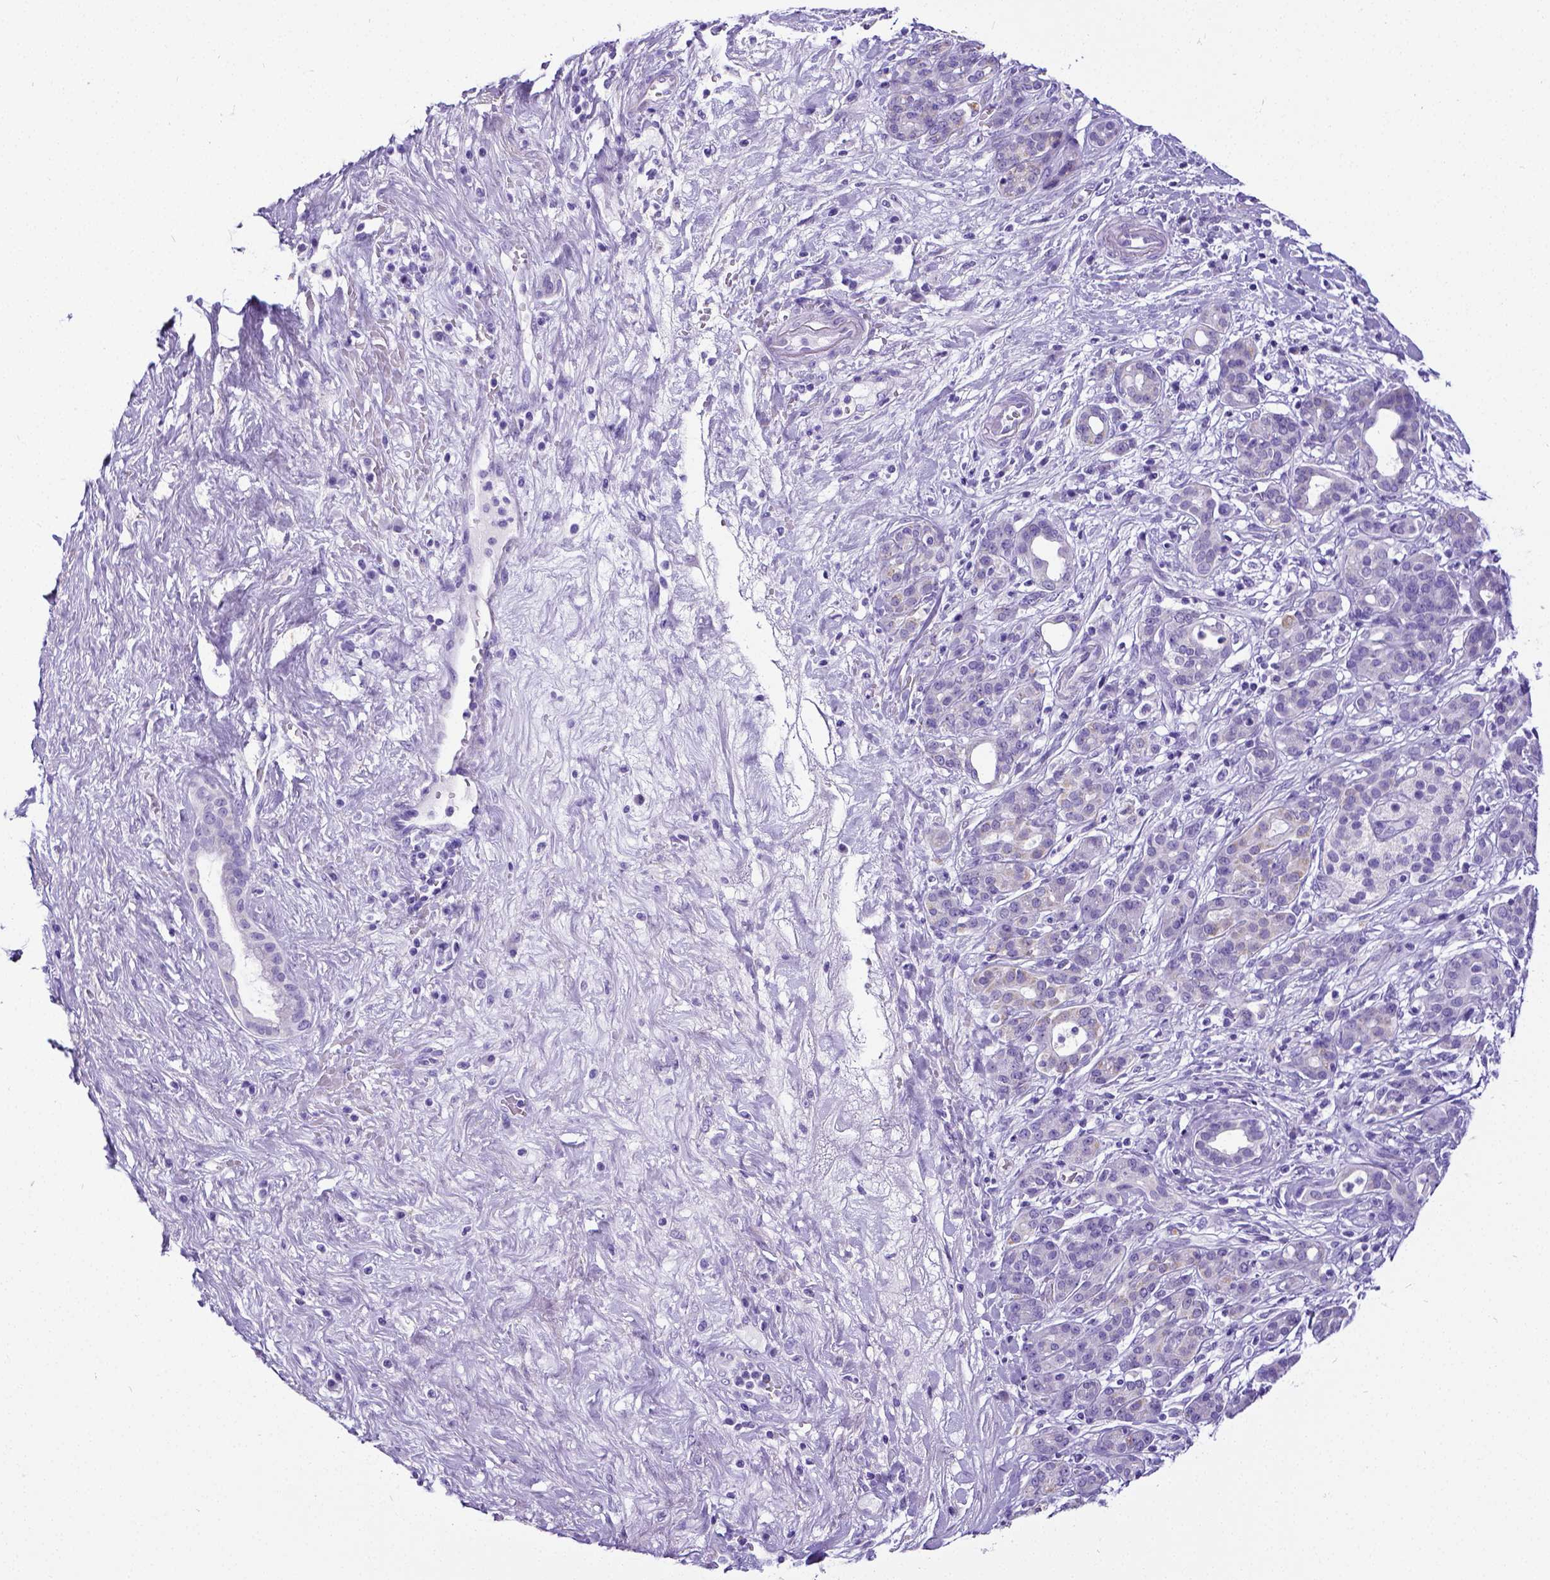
{"staining": {"intensity": "negative", "quantity": "none", "location": "none"}, "tissue": "pancreatic cancer", "cell_type": "Tumor cells", "image_type": "cancer", "snomed": [{"axis": "morphology", "description": "Adenocarcinoma, NOS"}, {"axis": "topography", "description": "Pancreas"}], "caption": "There is no significant positivity in tumor cells of pancreatic cancer (adenocarcinoma). (Brightfield microscopy of DAB (3,3'-diaminobenzidine) immunohistochemistry at high magnification).", "gene": "SATB2", "patient": {"sex": "male", "age": 44}}